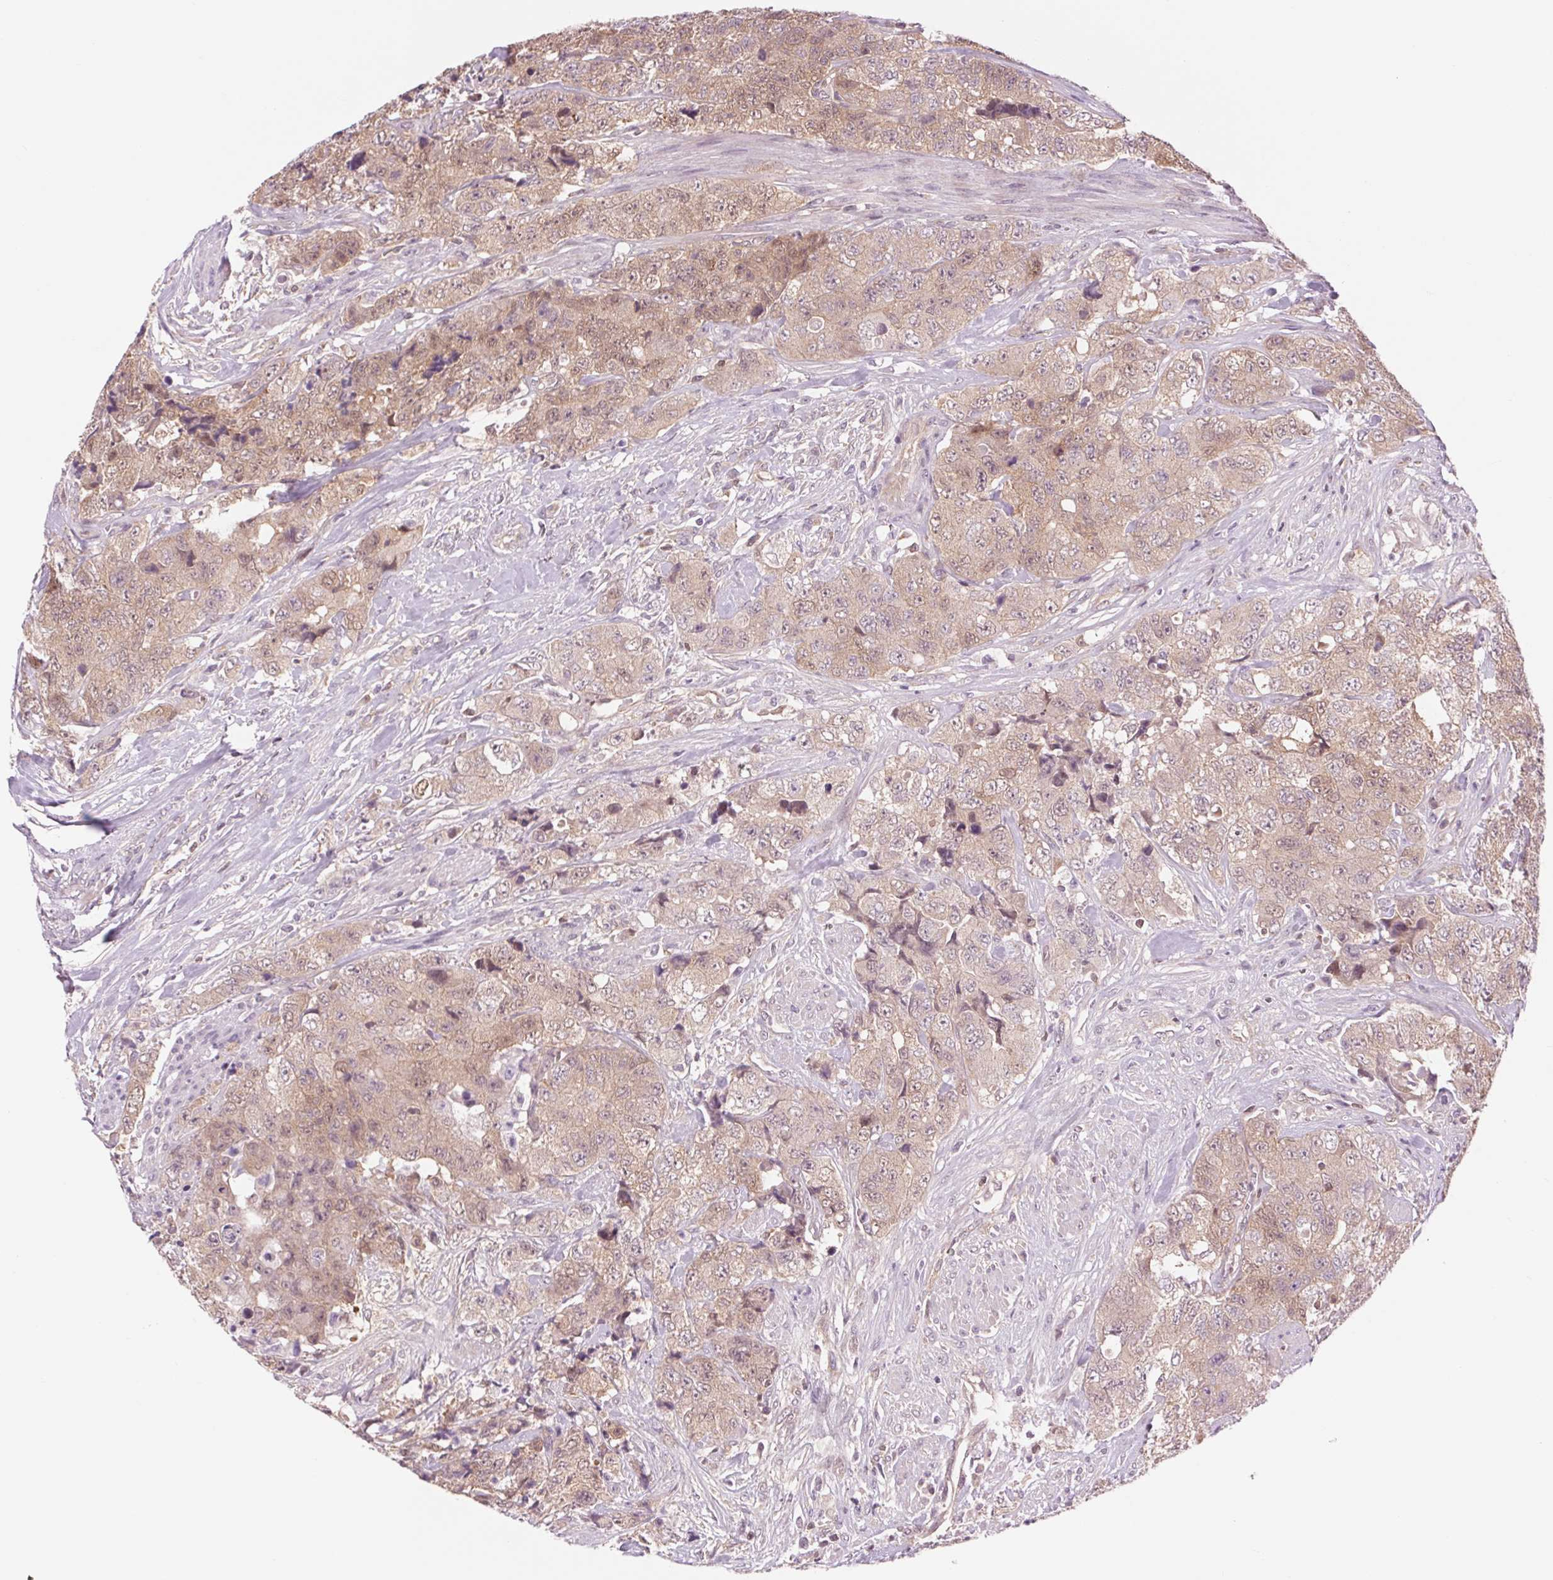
{"staining": {"intensity": "weak", "quantity": ">75%", "location": "cytoplasmic/membranous"}, "tissue": "urothelial cancer", "cell_type": "Tumor cells", "image_type": "cancer", "snomed": [{"axis": "morphology", "description": "Urothelial carcinoma, High grade"}, {"axis": "topography", "description": "Urinary bladder"}], "caption": "Human urothelial cancer stained for a protein (brown) reveals weak cytoplasmic/membranous positive positivity in approximately >75% of tumor cells.", "gene": "SH3RF2", "patient": {"sex": "female", "age": 78}}